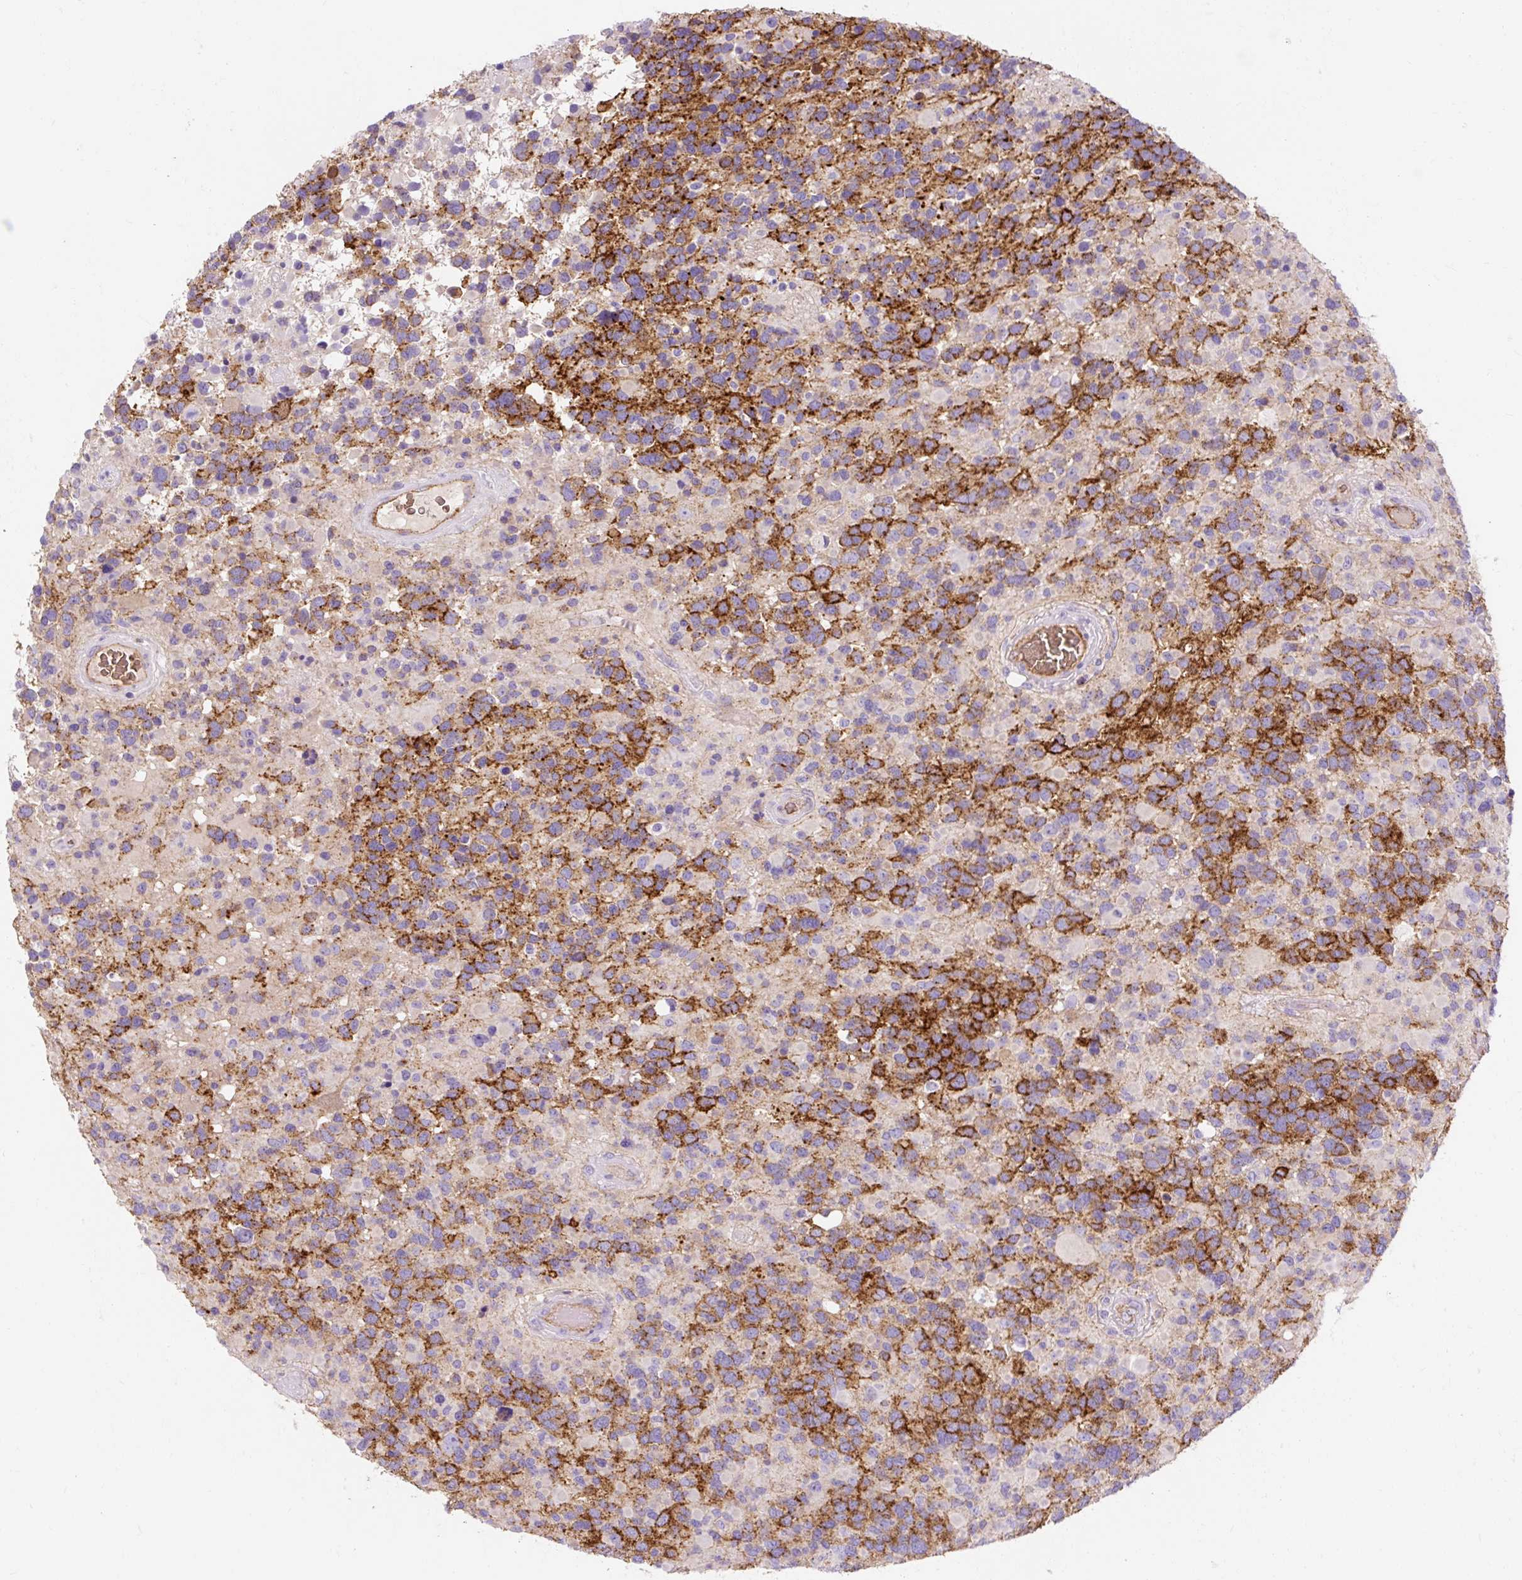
{"staining": {"intensity": "strong", "quantity": "25%-75%", "location": "cytoplasmic/membranous"}, "tissue": "glioma", "cell_type": "Tumor cells", "image_type": "cancer", "snomed": [{"axis": "morphology", "description": "Glioma, malignant, High grade"}, {"axis": "topography", "description": "Brain"}], "caption": "Brown immunohistochemical staining in malignant glioma (high-grade) demonstrates strong cytoplasmic/membranous positivity in about 25%-75% of tumor cells.", "gene": "HIP1R", "patient": {"sex": "female", "age": 40}}